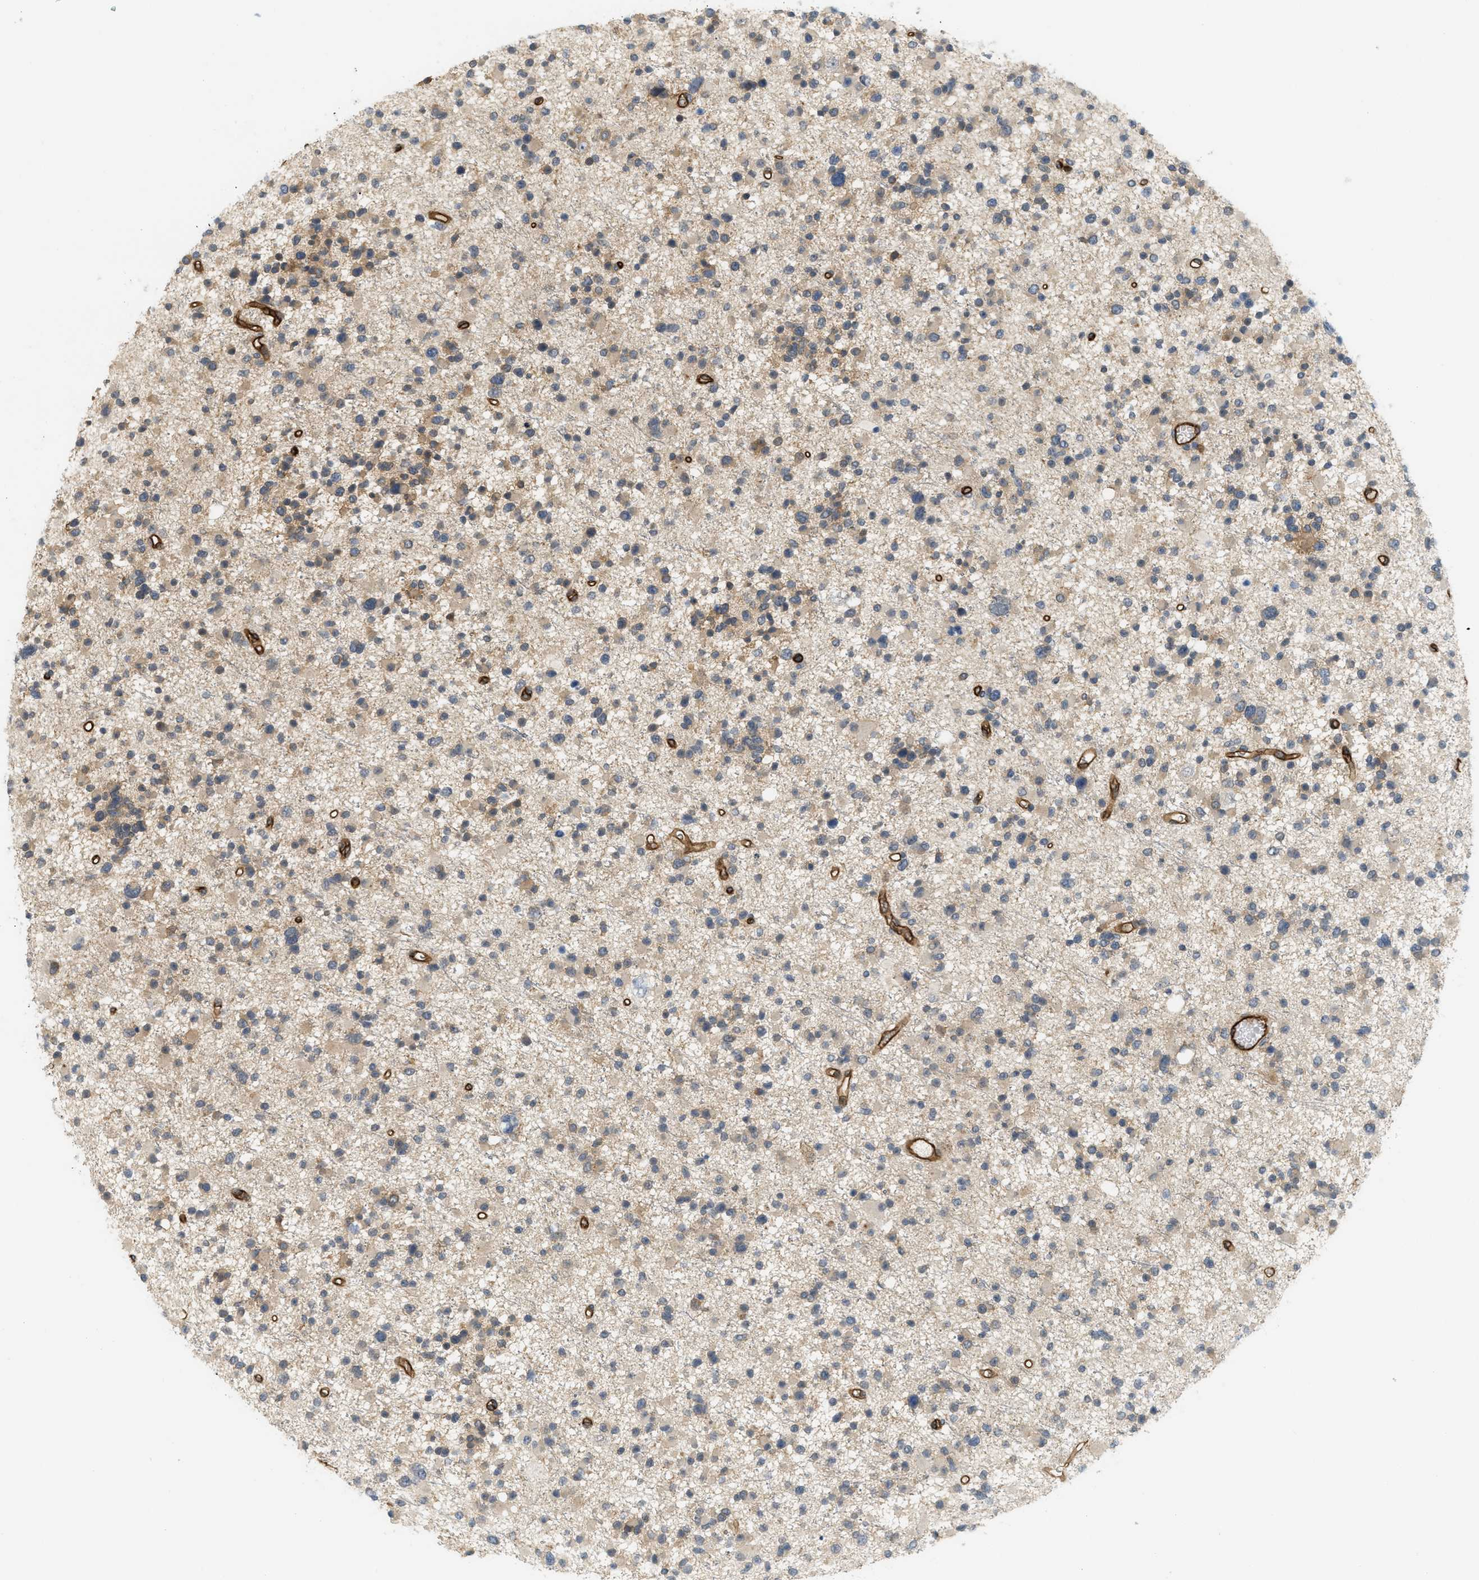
{"staining": {"intensity": "weak", "quantity": ">75%", "location": "cytoplasmic/membranous"}, "tissue": "glioma", "cell_type": "Tumor cells", "image_type": "cancer", "snomed": [{"axis": "morphology", "description": "Glioma, malignant, Low grade"}, {"axis": "topography", "description": "Brain"}], "caption": "An image showing weak cytoplasmic/membranous expression in approximately >75% of tumor cells in low-grade glioma (malignant), as visualized by brown immunohistochemical staining.", "gene": "PALMD", "patient": {"sex": "female", "age": 22}}